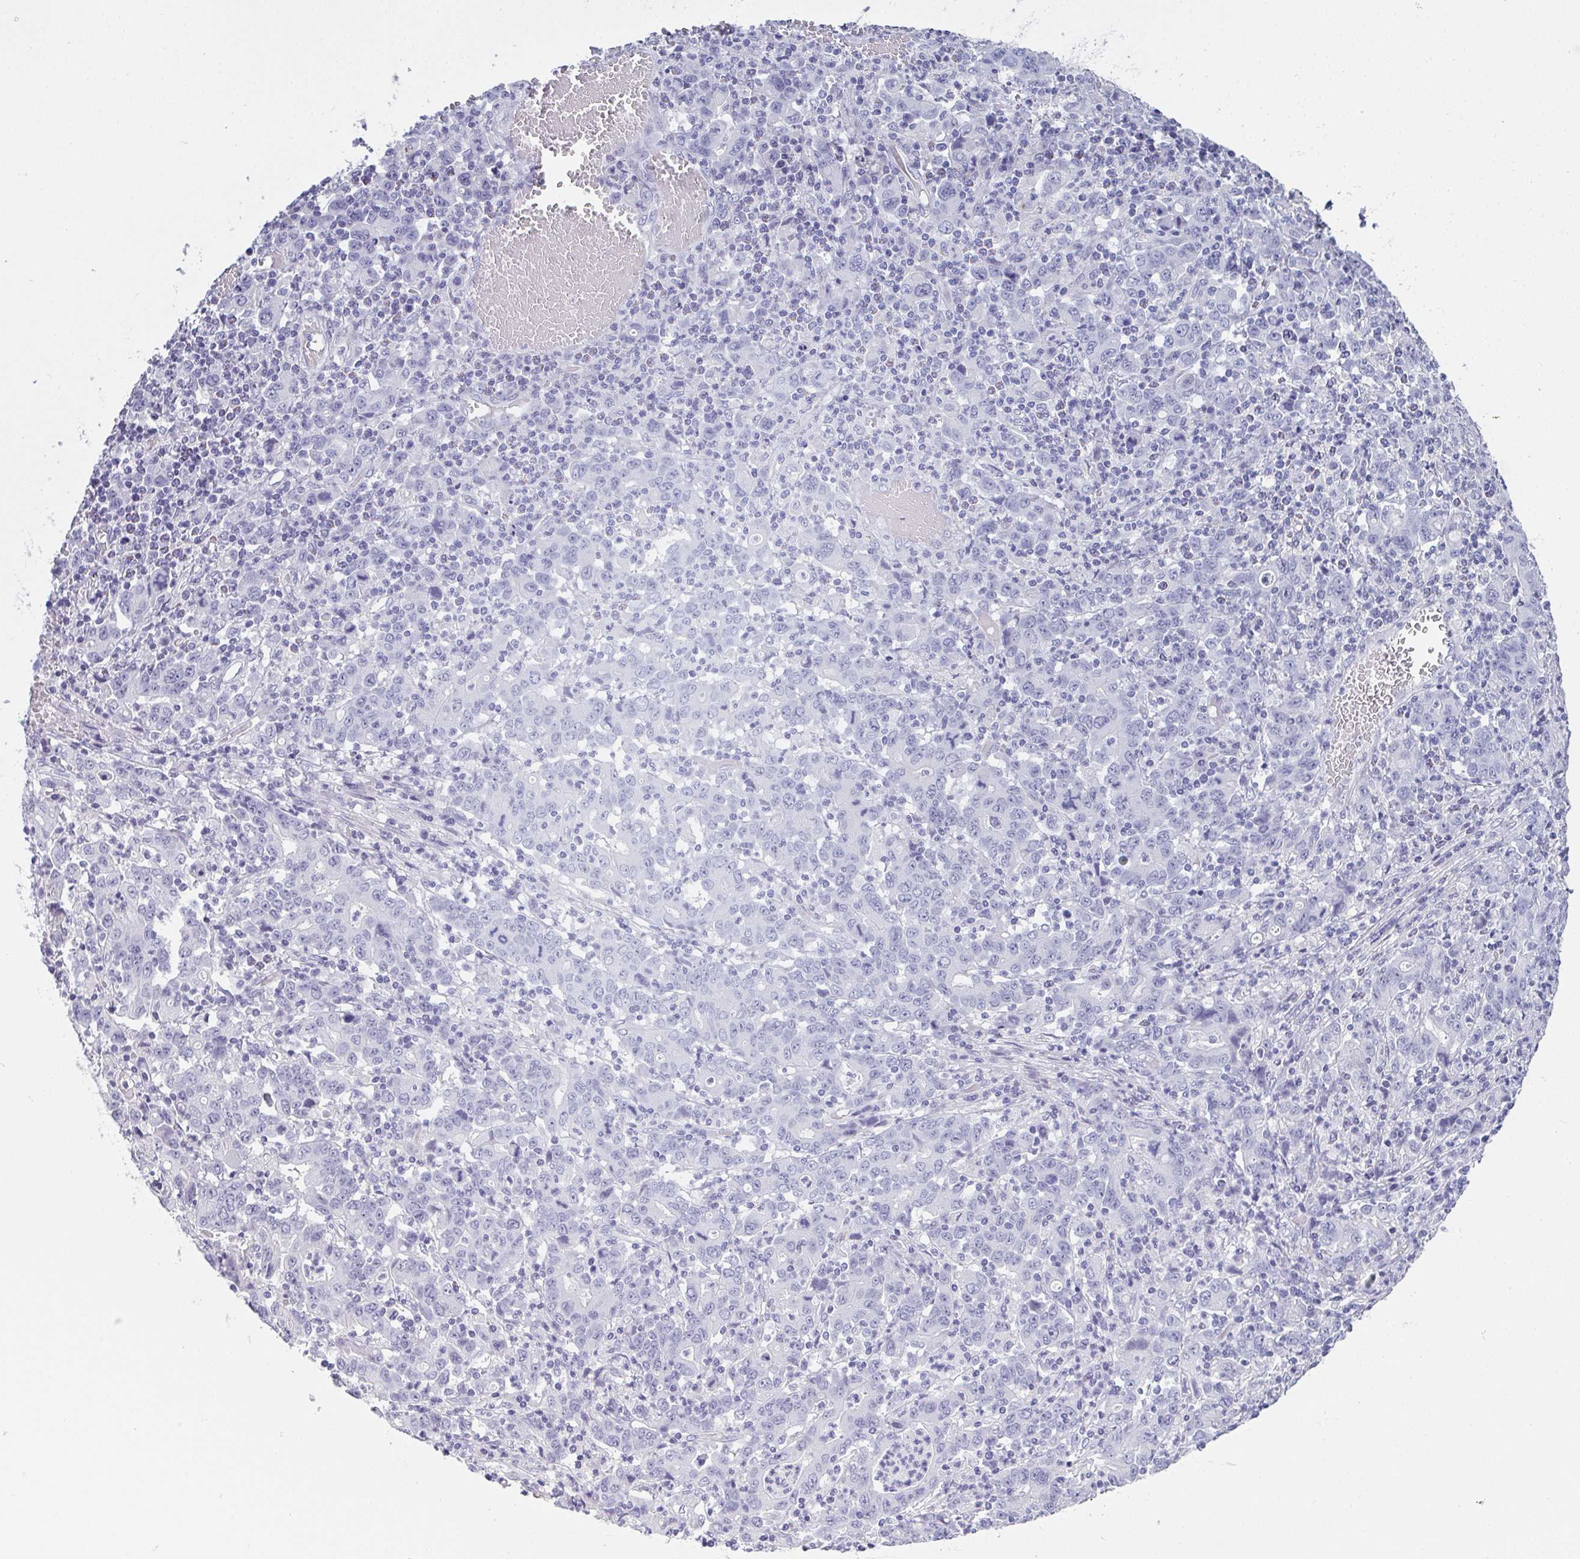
{"staining": {"intensity": "negative", "quantity": "none", "location": "none"}, "tissue": "stomach cancer", "cell_type": "Tumor cells", "image_type": "cancer", "snomed": [{"axis": "morphology", "description": "Adenocarcinoma, NOS"}, {"axis": "topography", "description": "Stomach, upper"}], "caption": "This is an immunohistochemistry image of stomach cancer. There is no staining in tumor cells.", "gene": "SLC36A2", "patient": {"sex": "male", "age": 69}}